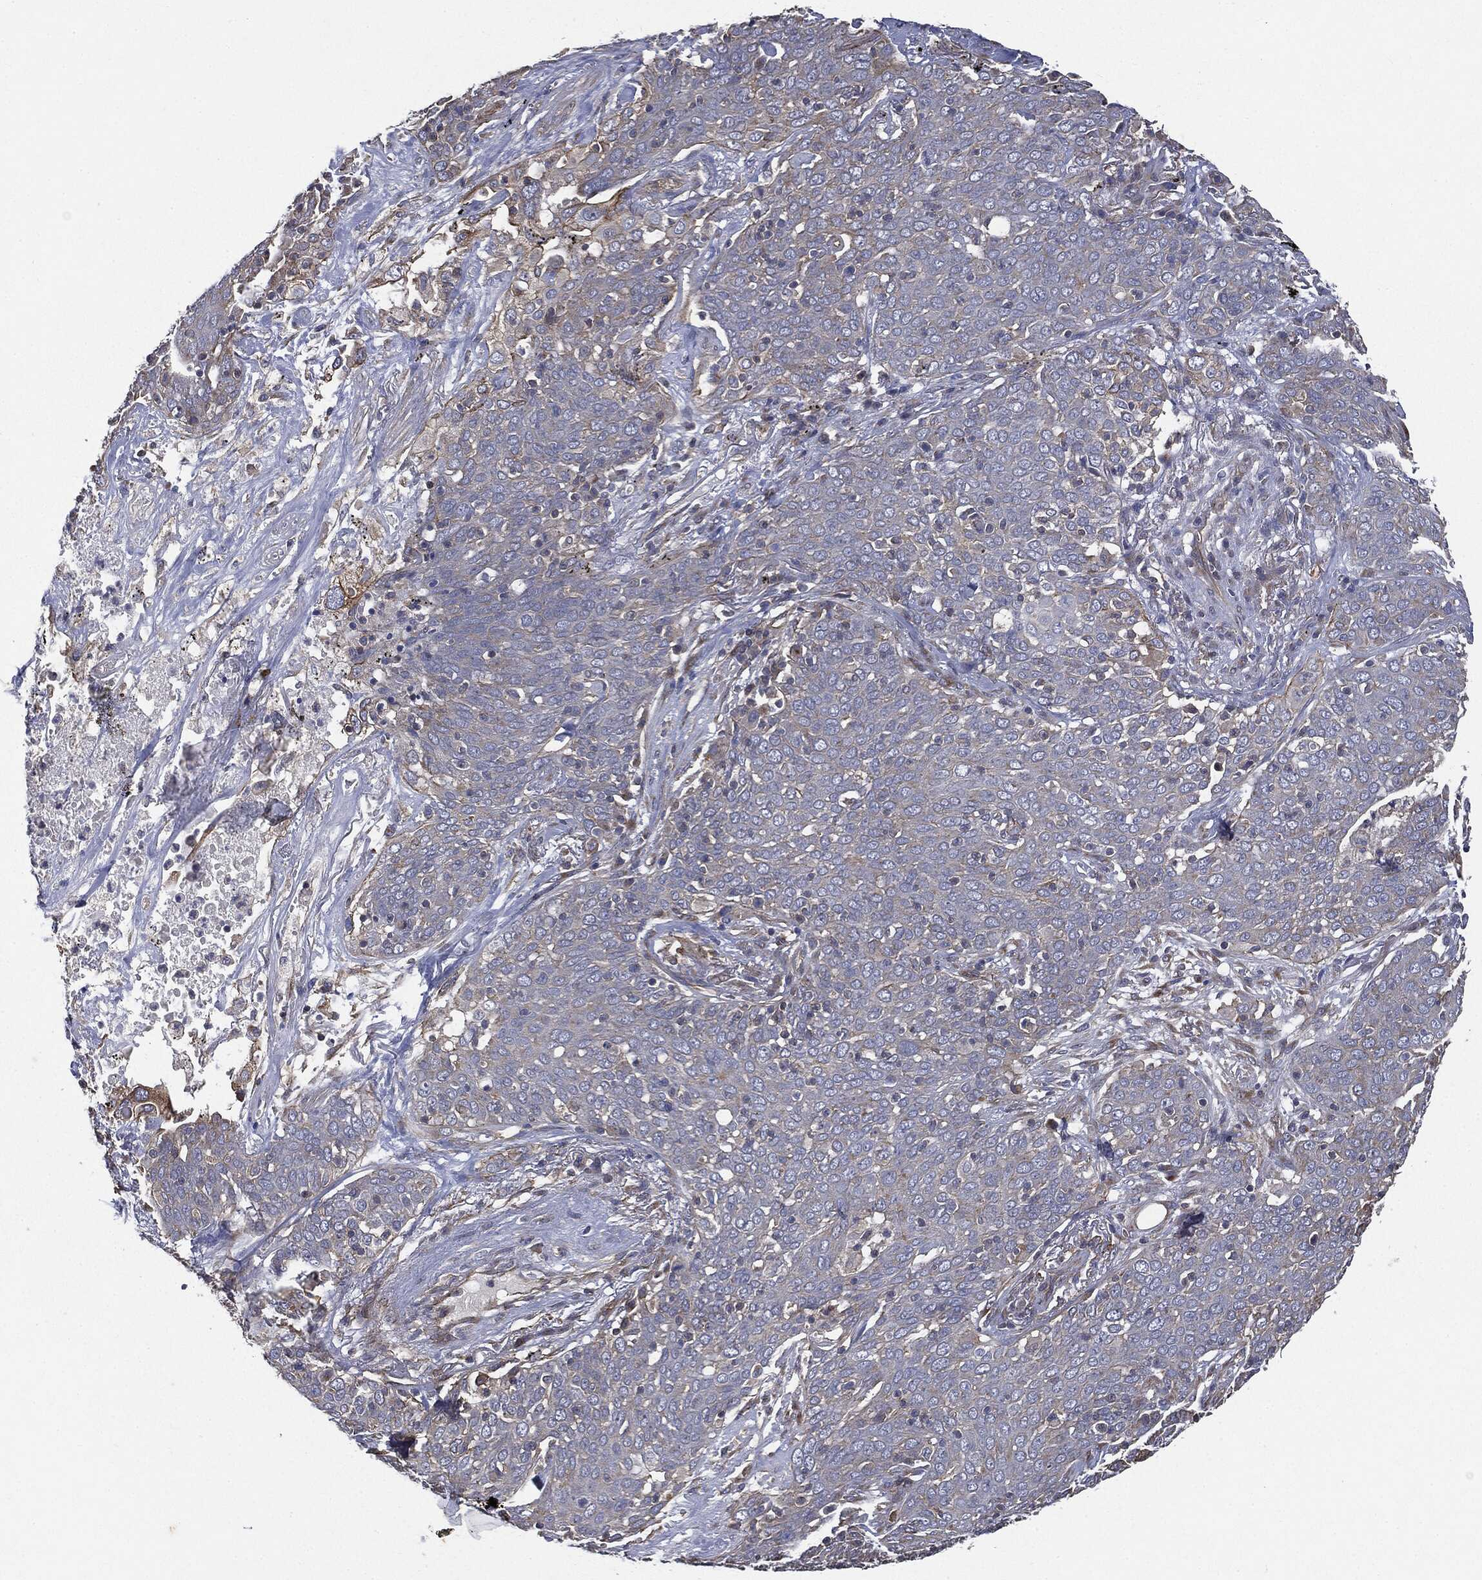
{"staining": {"intensity": "weak", "quantity": "<25%", "location": "cytoplasmic/membranous"}, "tissue": "lung cancer", "cell_type": "Tumor cells", "image_type": "cancer", "snomed": [{"axis": "morphology", "description": "Squamous cell carcinoma, NOS"}, {"axis": "topography", "description": "Lung"}], "caption": "The image demonstrates no staining of tumor cells in squamous cell carcinoma (lung). The staining was performed using DAB to visualize the protein expression in brown, while the nuclei were stained in blue with hematoxylin (Magnification: 20x).", "gene": "EPS15L1", "patient": {"sex": "male", "age": 82}}